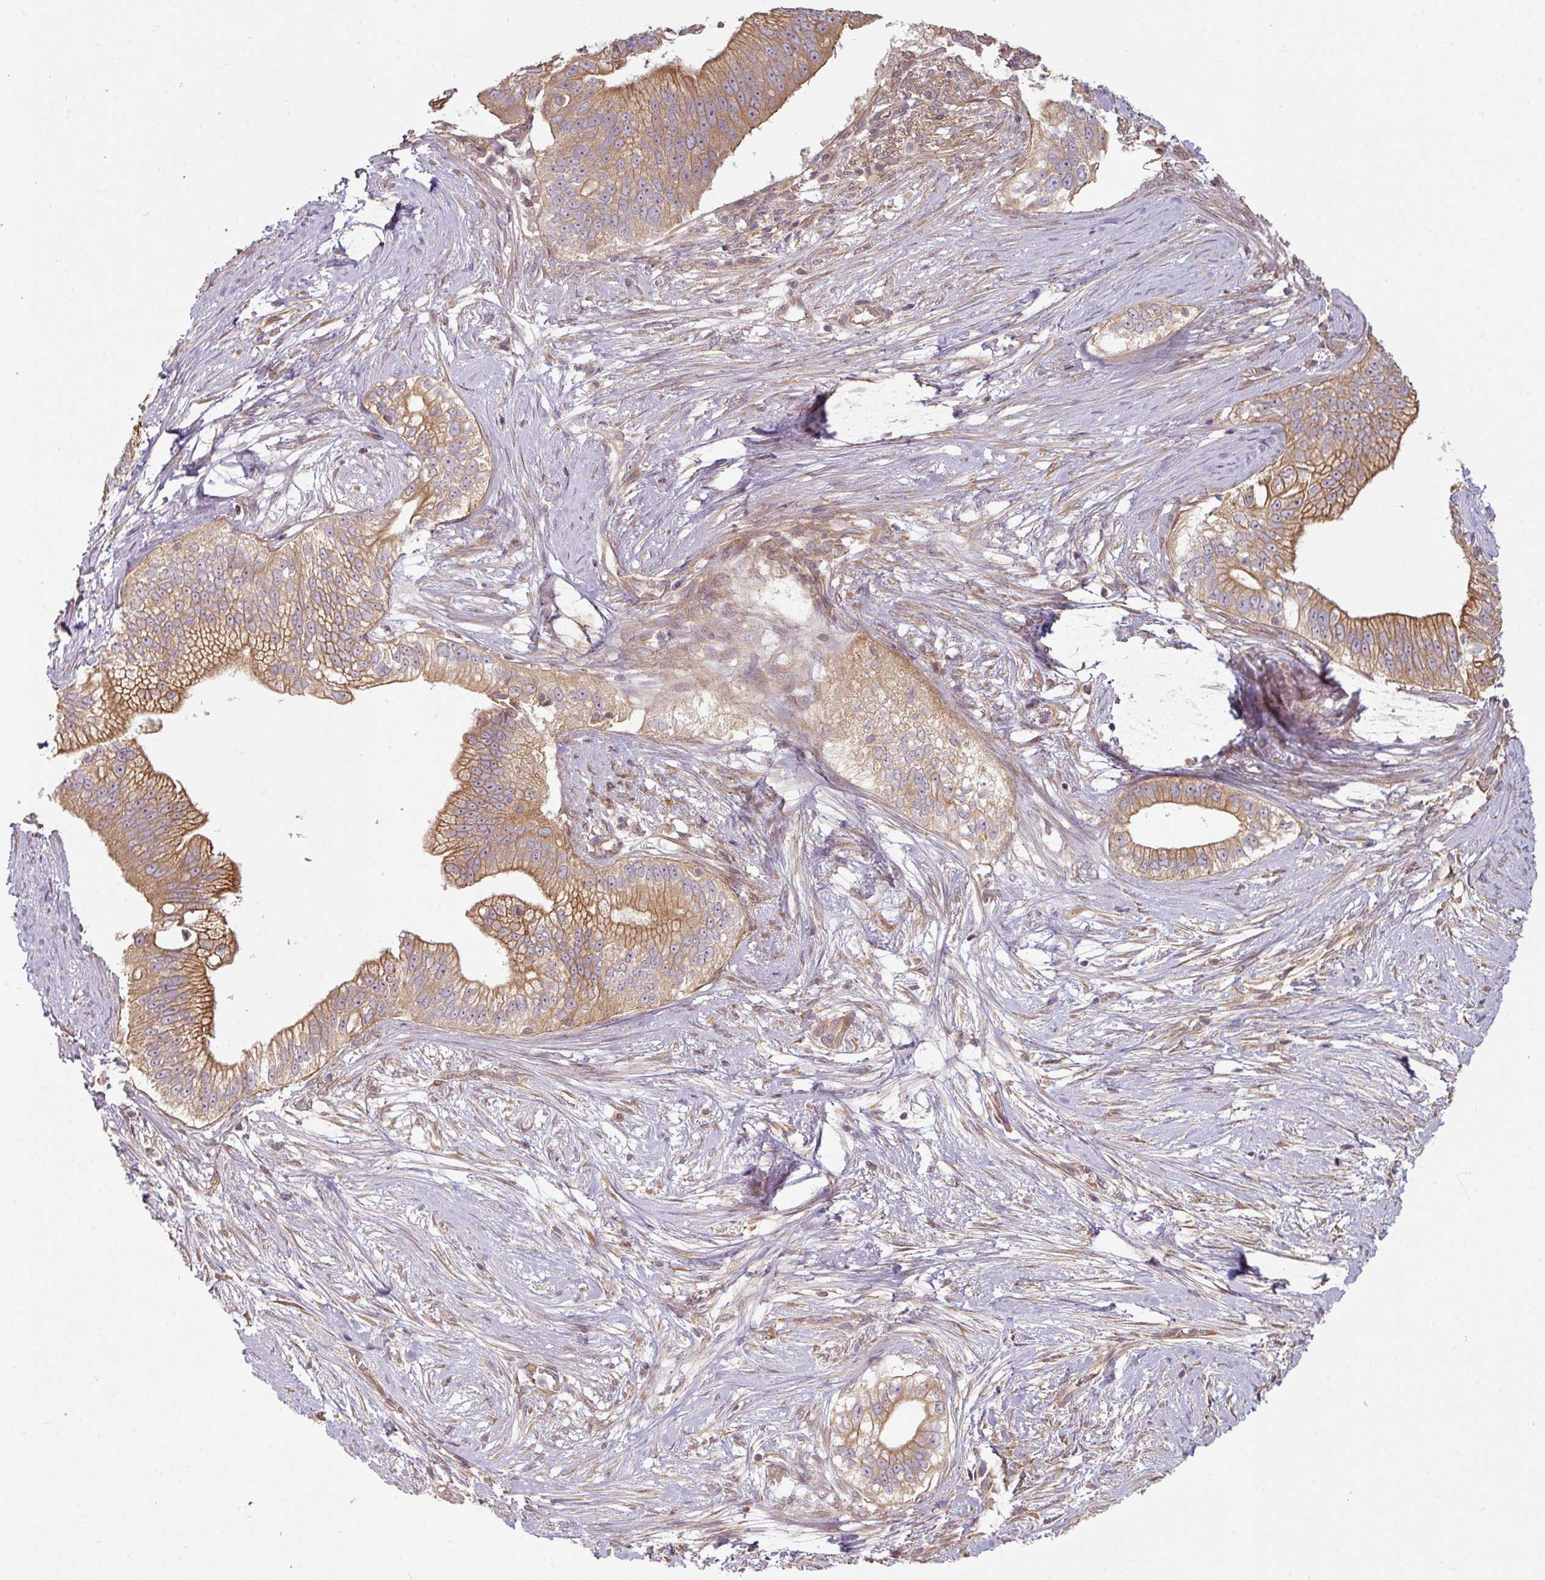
{"staining": {"intensity": "moderate", "quantity": ">75%", "location": "cytoplasmic/membranous"}, "tissue": "pancreatic cancer", "cell_type": "Tumor cells", "image_type": "cancer", "snomed": [{"axis": "morphology", "description": "Adenocarcinoma, NOS"}, {"axis": "topography", "description": "Pancreas"}], "caption": "Pancreatic cancer stained for a protein (brown) demonstrates moderate cytoplasmic/membranous positive expression in about >75% of tumor cells.", "gene": "RNF31", "patient": {"sex": "male", "age": 70}}